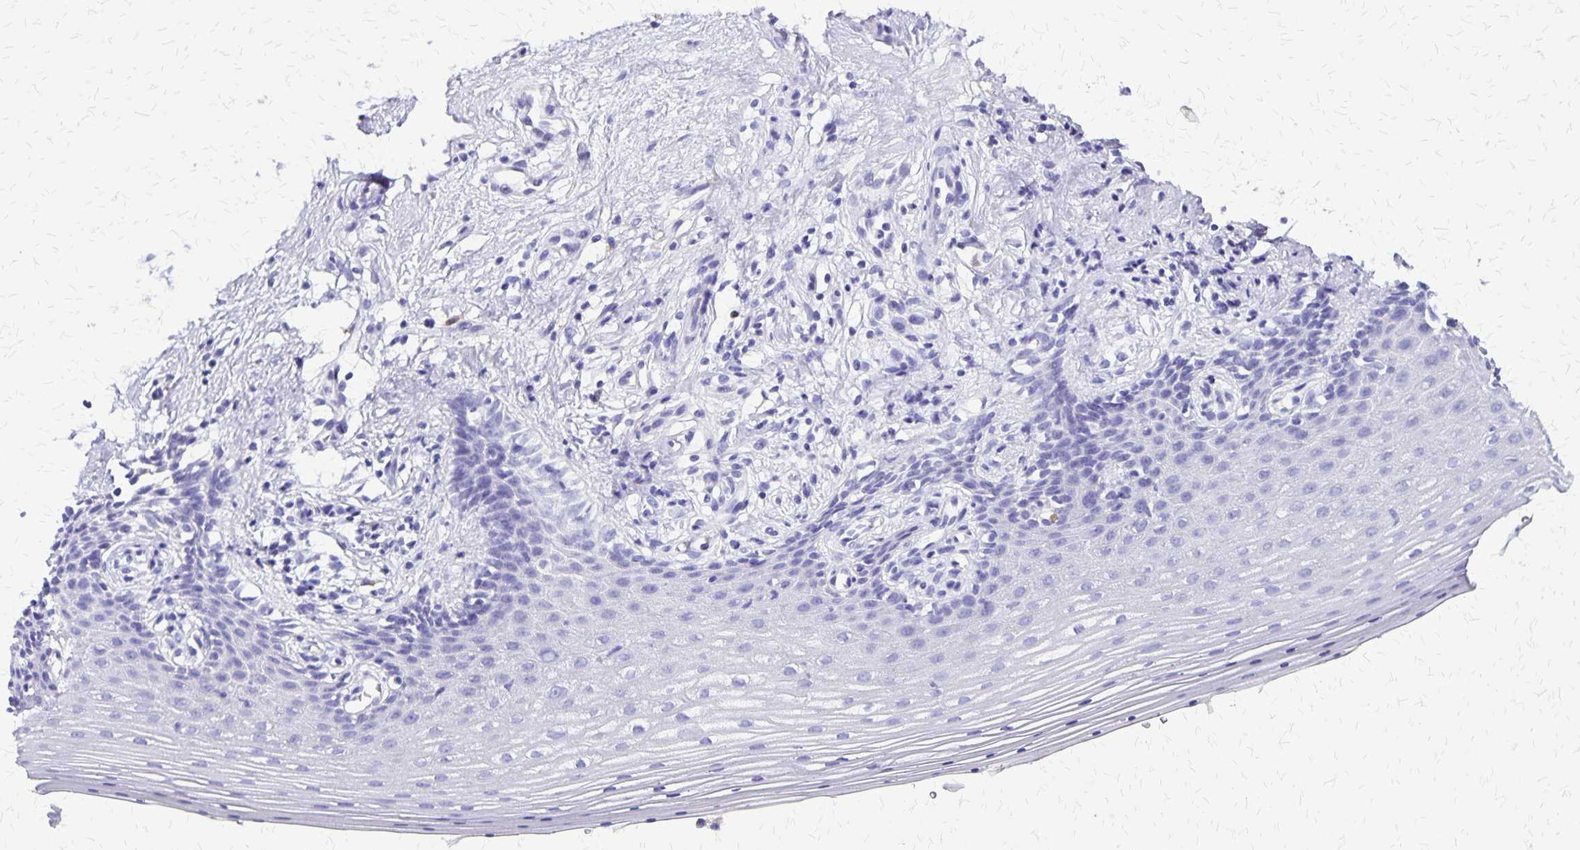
{"staining": {"intensity": "negative", "quantity": "none", "location": "none"}, "tissue": "vagina", "cell_type": "Squamous epithelial cells", "image_type": "normal", "snomed": [{"axis": "morphology", "description": "Normal tissue, NOS"}, {"axis": "topography", "description": "Vagina"}], "caption": "Immunohistochemistry (IHC) image of unremarkable human vagina stained for a protein (brown), which exhibits no positivity in squamous epithelial cells.", "gene": "SLC13A2", "patient": {"sex": "female", "age": 42}}